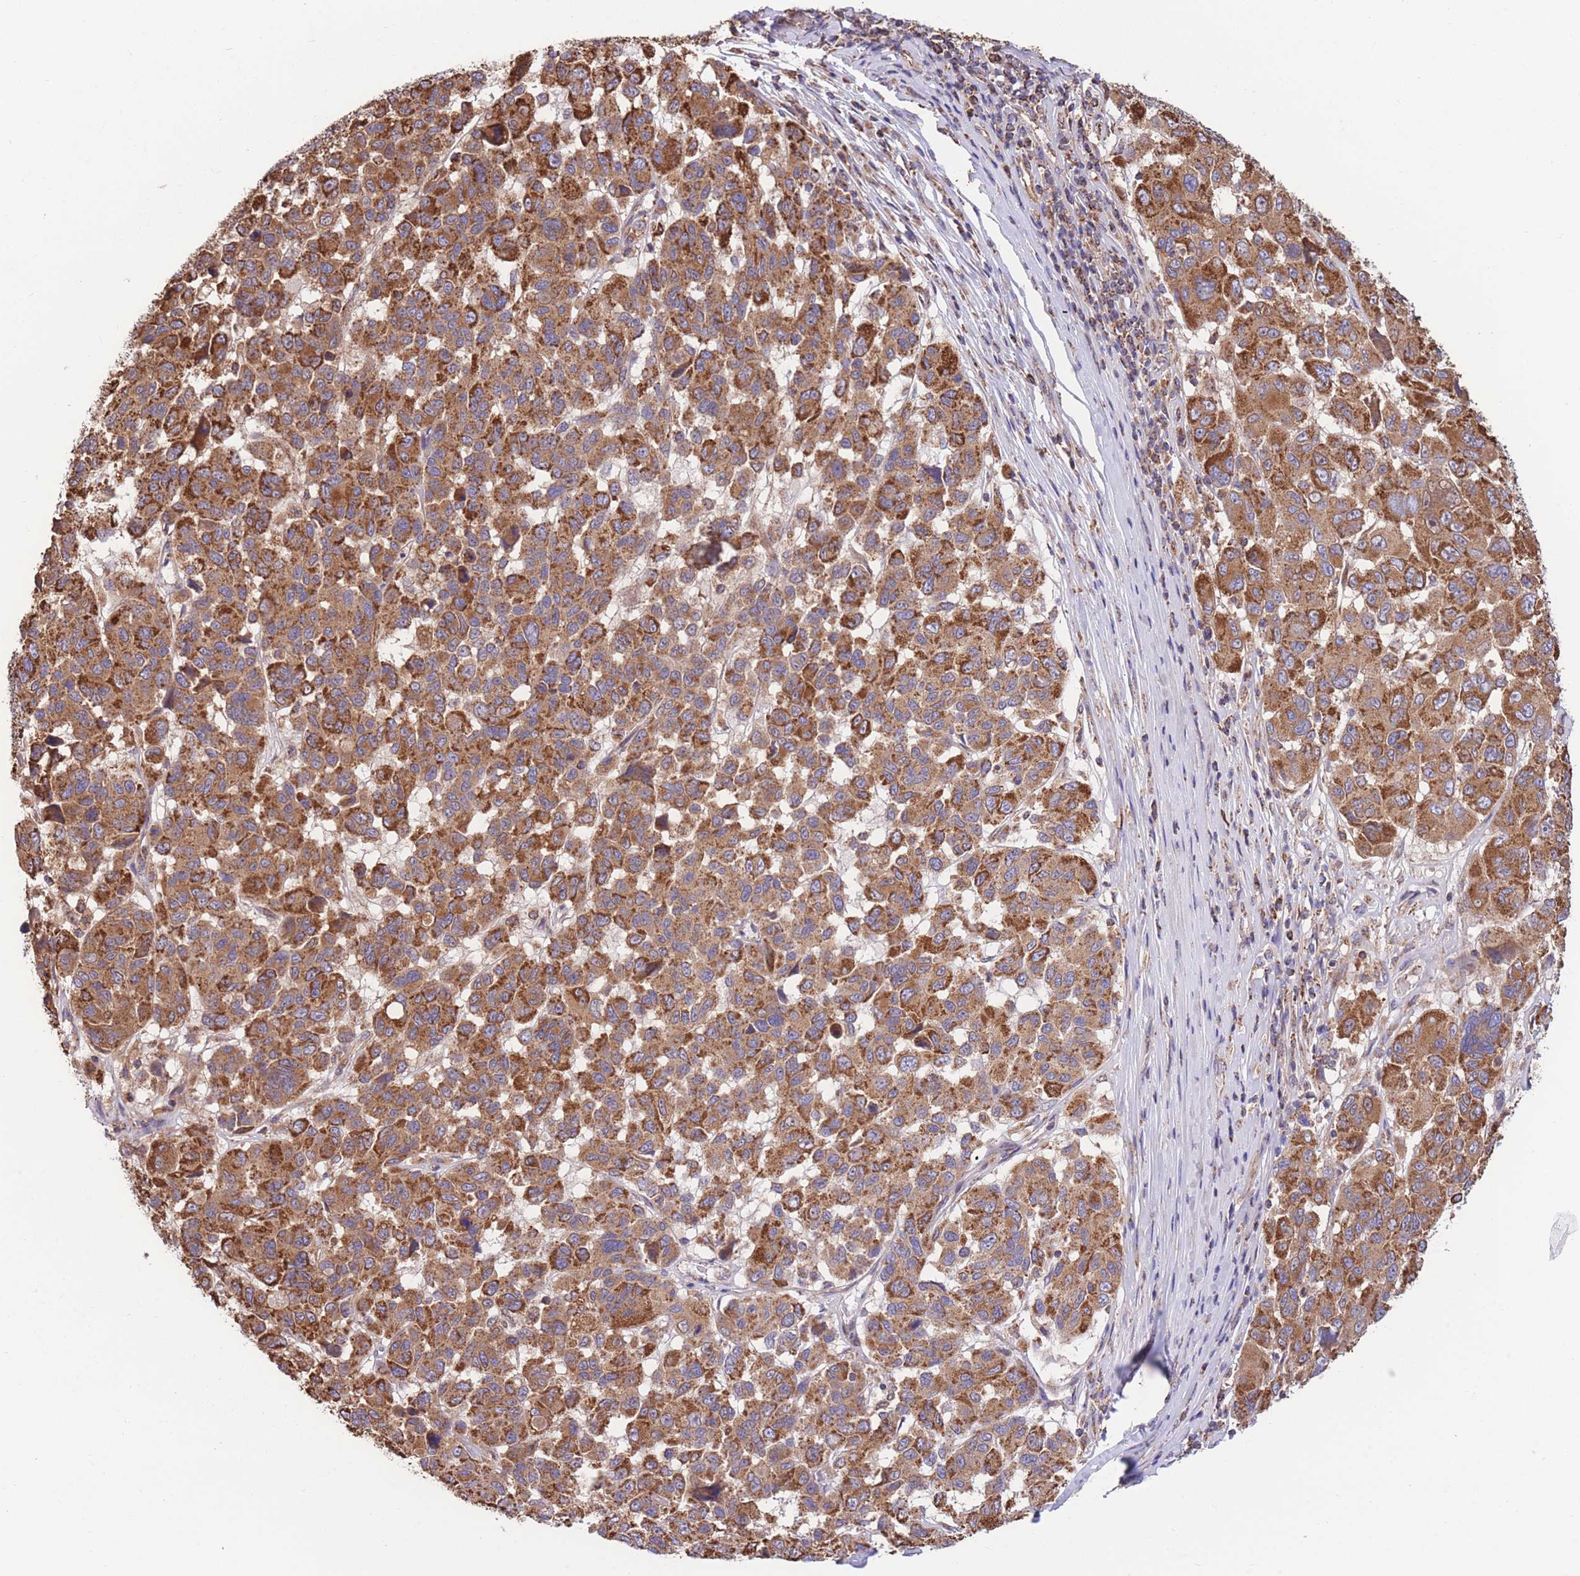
{"staining": {"intensity": "strong", "quantity": ">75%", "location": "cytoplasmic/membranous"}, "tissue": "melanoma", "cell_type": "Tumor cells", "image_type": "cancer", "snomed": [{"axis": "morphology", "description": "Malignant melanoma, NOS"}, {"axis": "topography", "description": "Skin"}], "caption": "A brown stain shows strong cytoplasmic/membranous positivity of a protein in human melanoma tumor cells.", "gene": "FKBP8", "patient": {"sex": "female", "age": 66}}